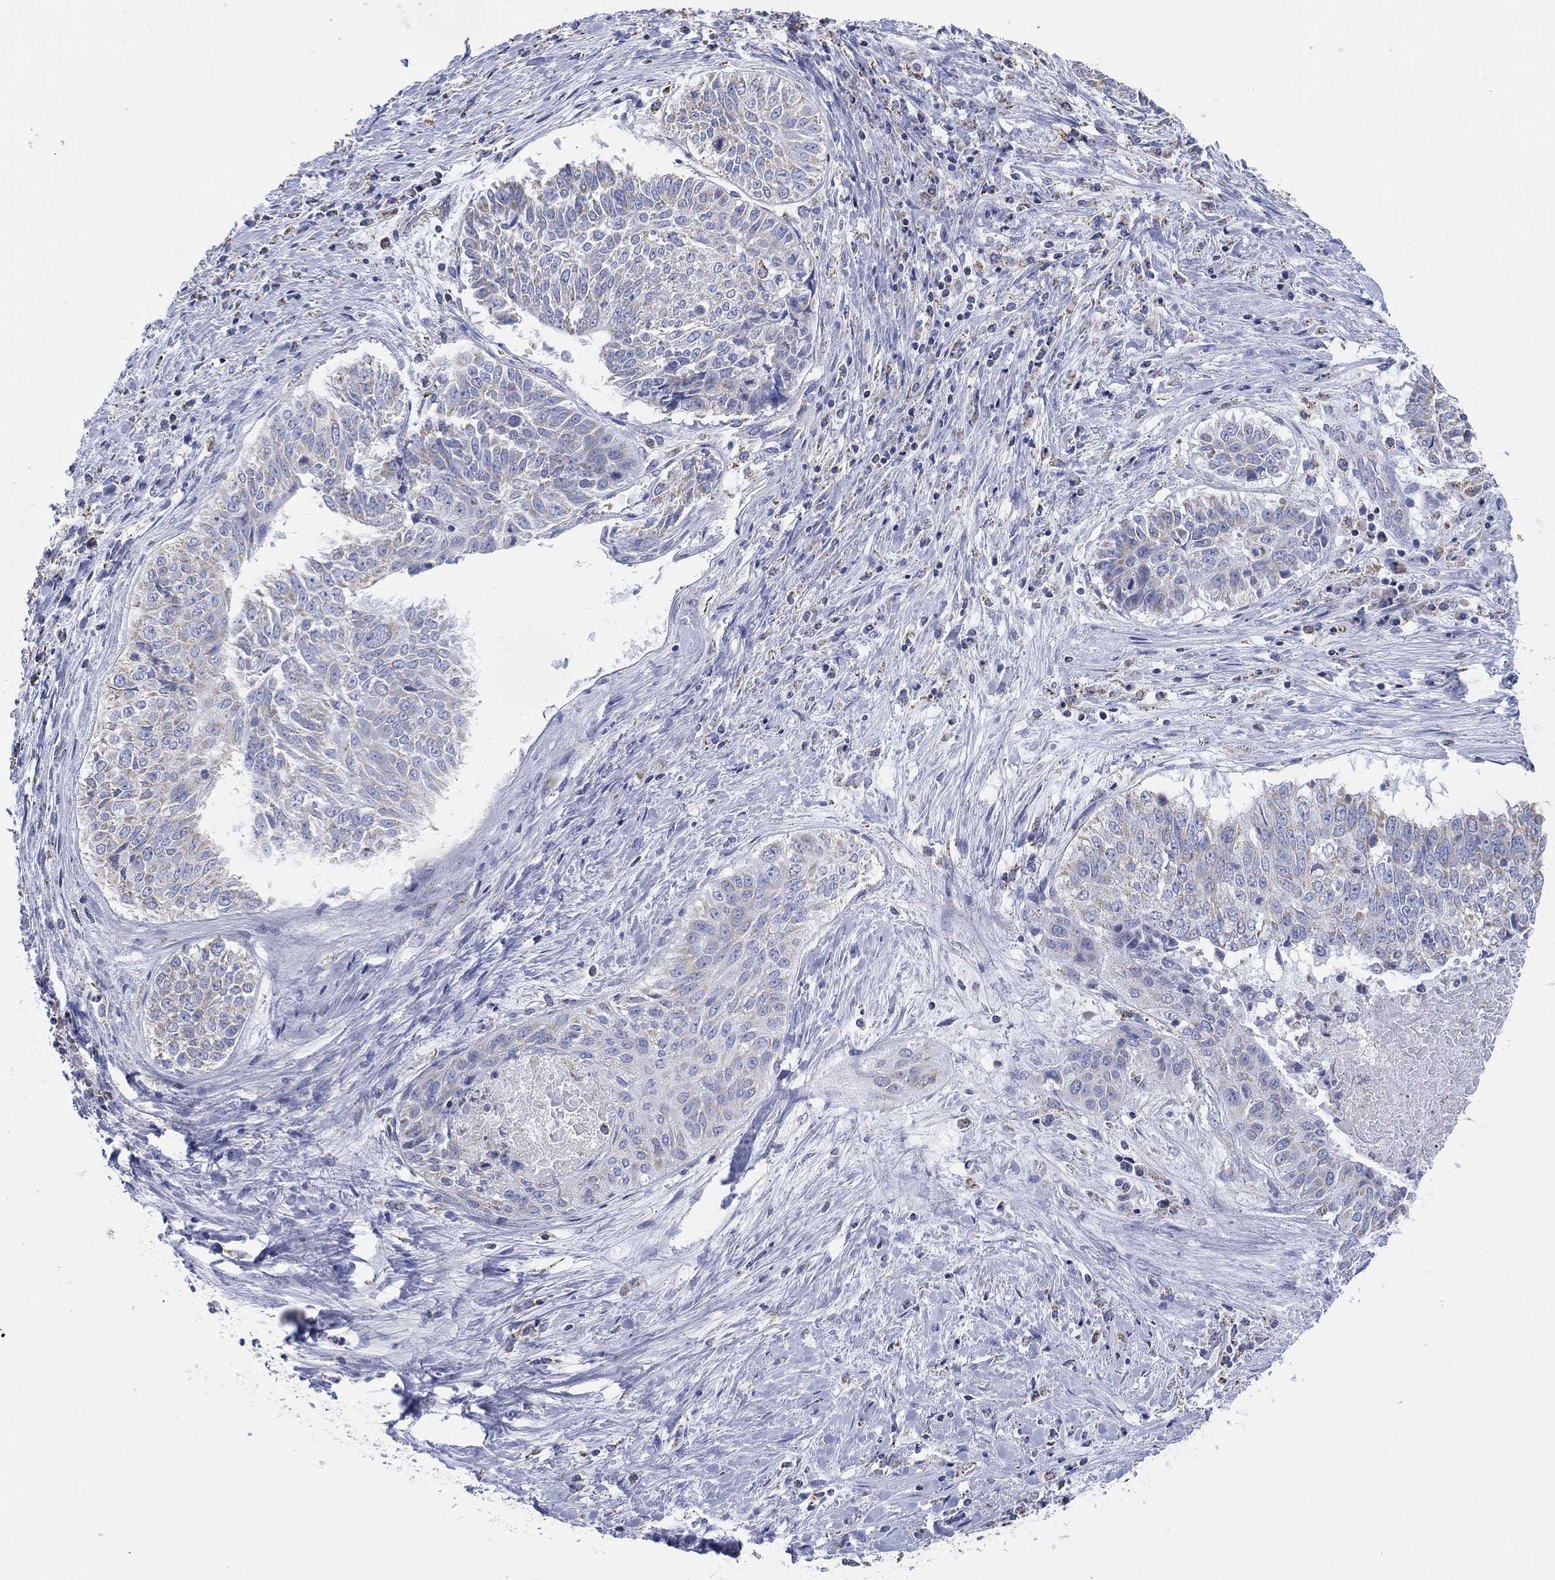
{"staining": {"intensity": "negative", "quantity": "none", "location": "none"}, "tissue": "lung cancer", "cell_type": "Tumor cells", "image_type": "cancer", "snomed": [{"axis": "morphology", "description": "Squamous cell carcinoma, NOS"}, {"axis": "topography", "description": "Lung"}], "caption": "This is an immunohistochemistry histopathology image of human squamous cell carcinoma (lung). There is no expression in tumor cells.", "gene": "CFTR", "patient": {"sex": "male", "age": 64}}